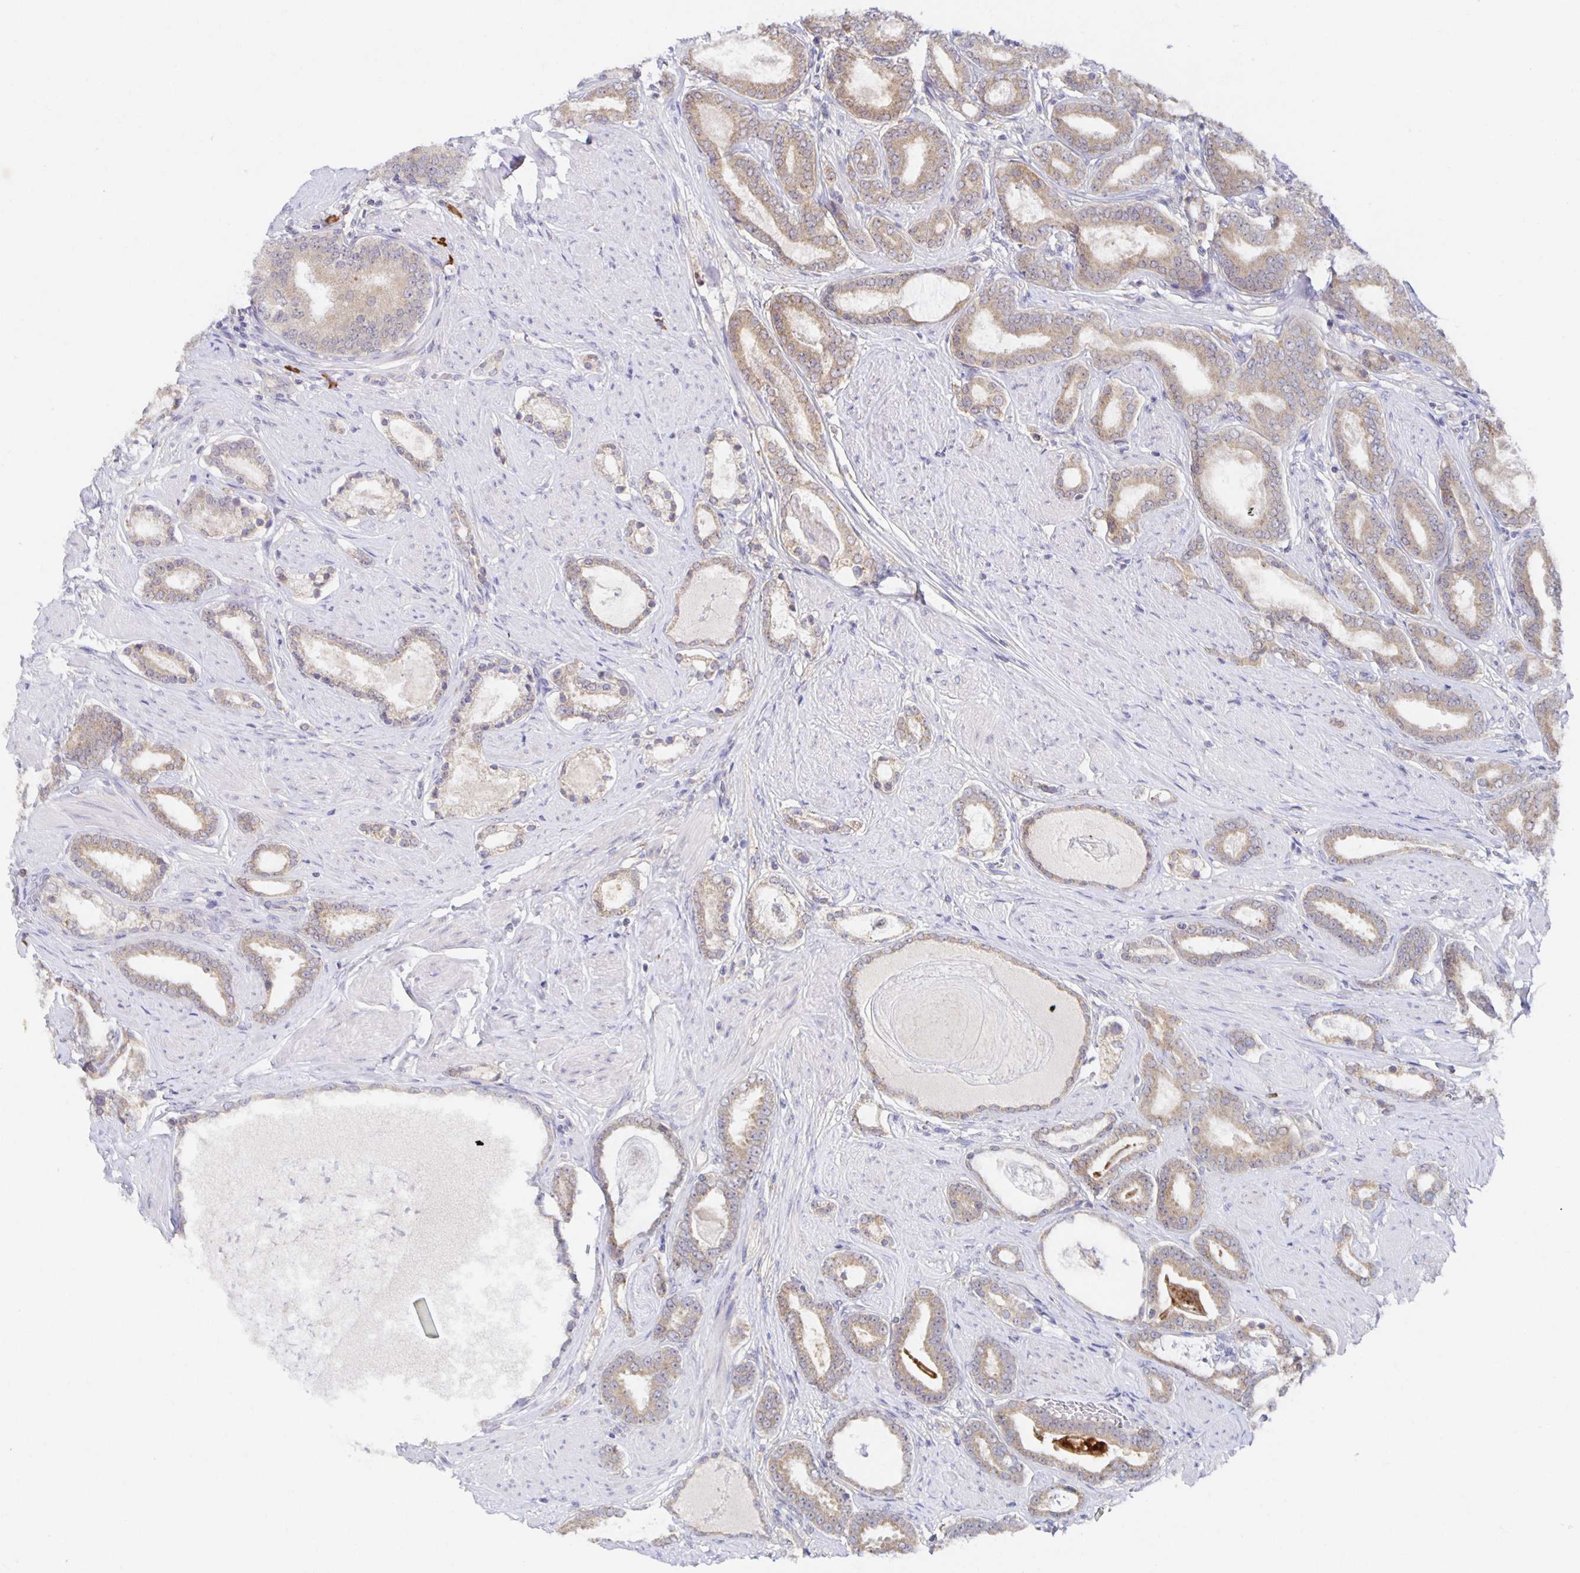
{"staining": {"intensity": "moderate", "quantity": ">75%", "location": "cytoplasmic/membranous"}, "tissue": "prostate cancer", "cell_type": "Tumor cells", "image_type": "cancer", "snomed": [{"axis": "morphology", "description": "Adenocarcinoma, High grade"}, {"axis": "topography", "description": "Prostate"}], "caption": "Protein staining shows moderate cytoplasmic/membranous staining in approximately >75% of tumor cells in prostate adenocarcinoma (high-grade).", "gene": "BAD", "patient": {"sex": "male", "age": 63}}